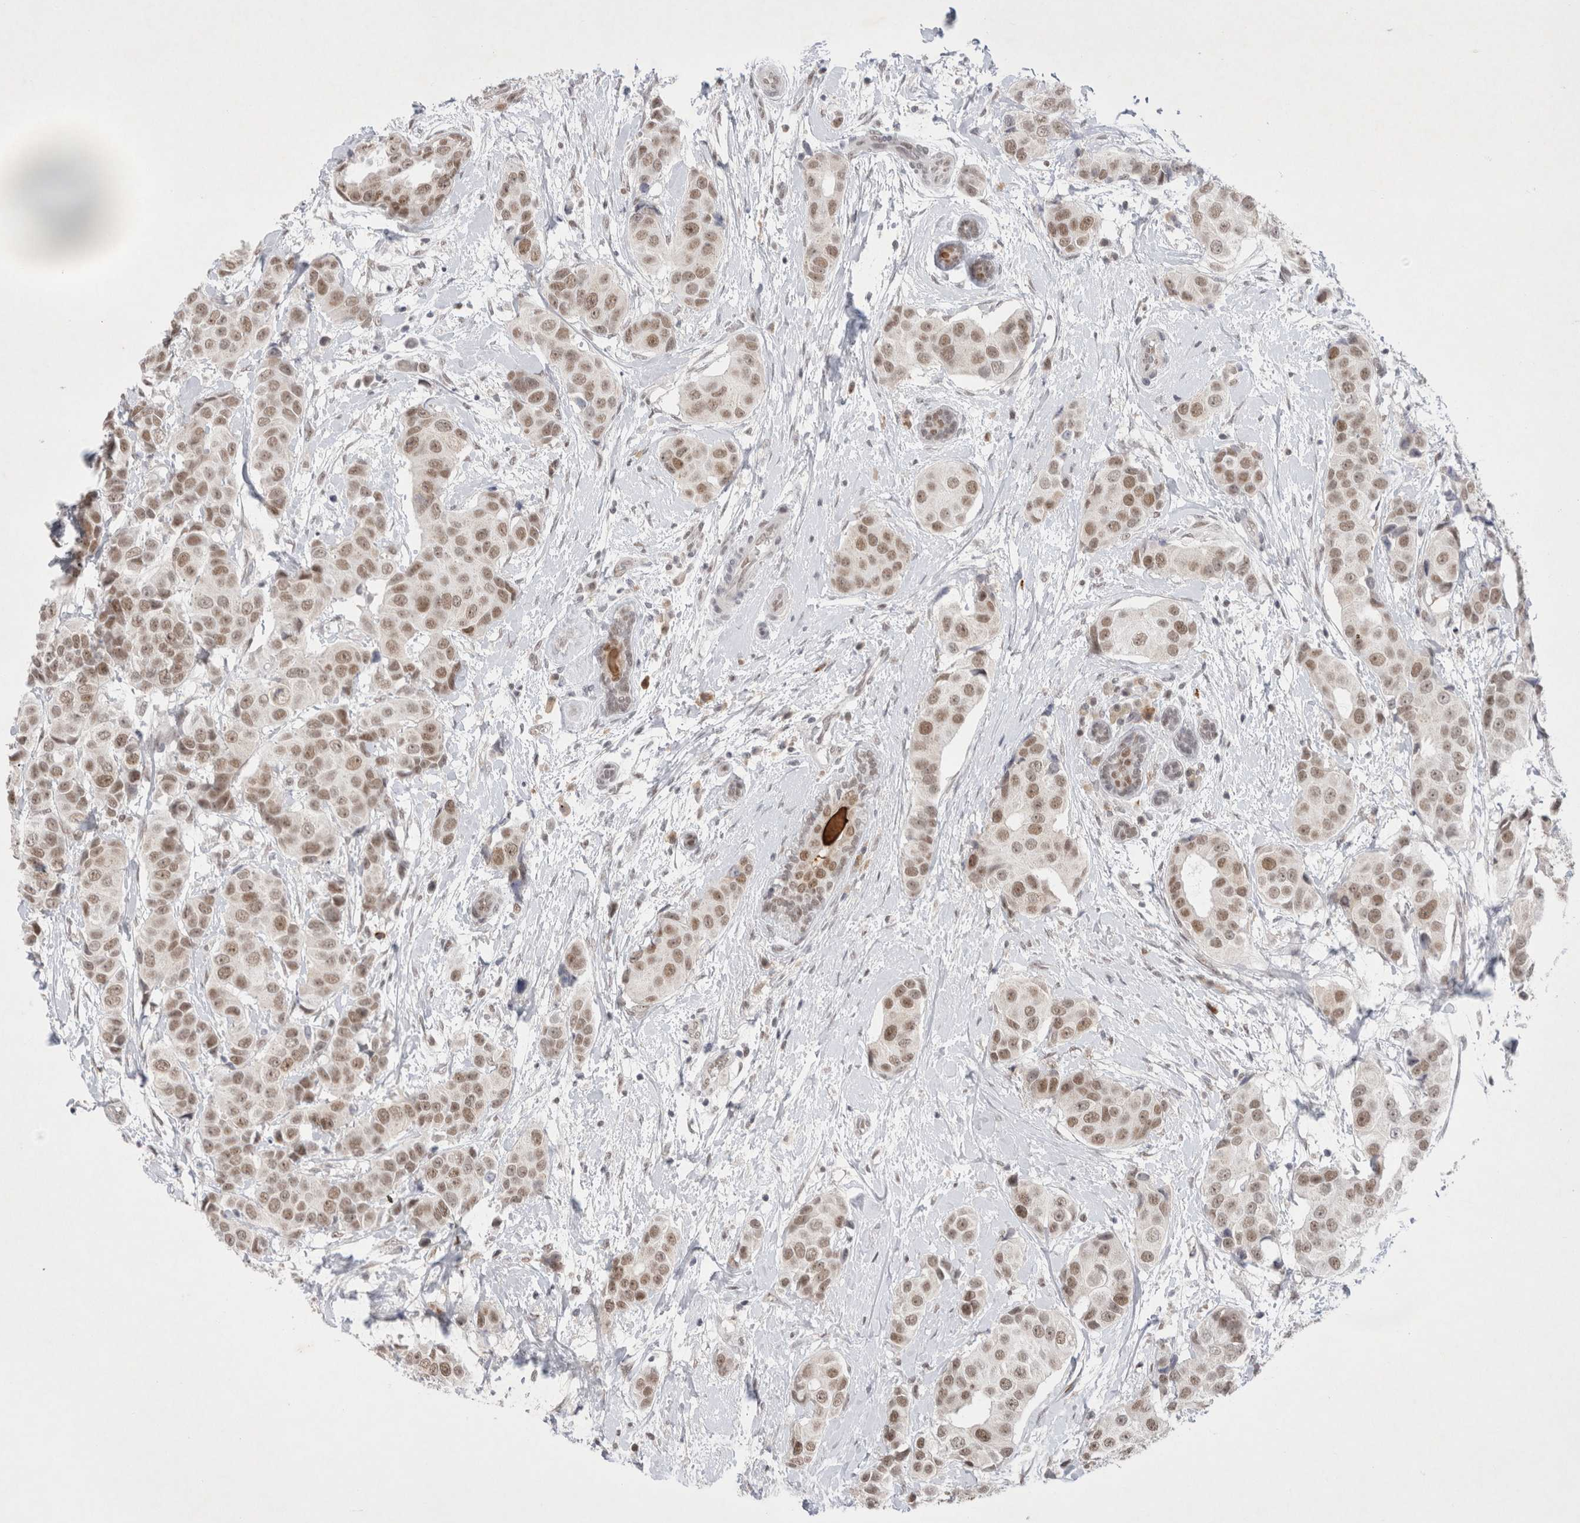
{"staining": {"intensity": "moderate", "quantity": ">75%", "location": "nuclear"}, "tissue": "breast cancer", "cell_type": "Tumor cells", "image_type": "cancer", "snomed": [{"axis": "morphology", "description": "Normal tissue, NOS"}, {"axis": "morphology", "description": "Duct carcinoma"}, {"axis": "topography", "description": "Breast"}], "caption": "Moderate nuclear protein positivity is identified in about >75% of tumor cells in breast cancer. (DAB IHC, brown staining for protein, blue staining for nuclei).", "gene": "RECQL4", "patient": {"sex": "female", "age": 39}}